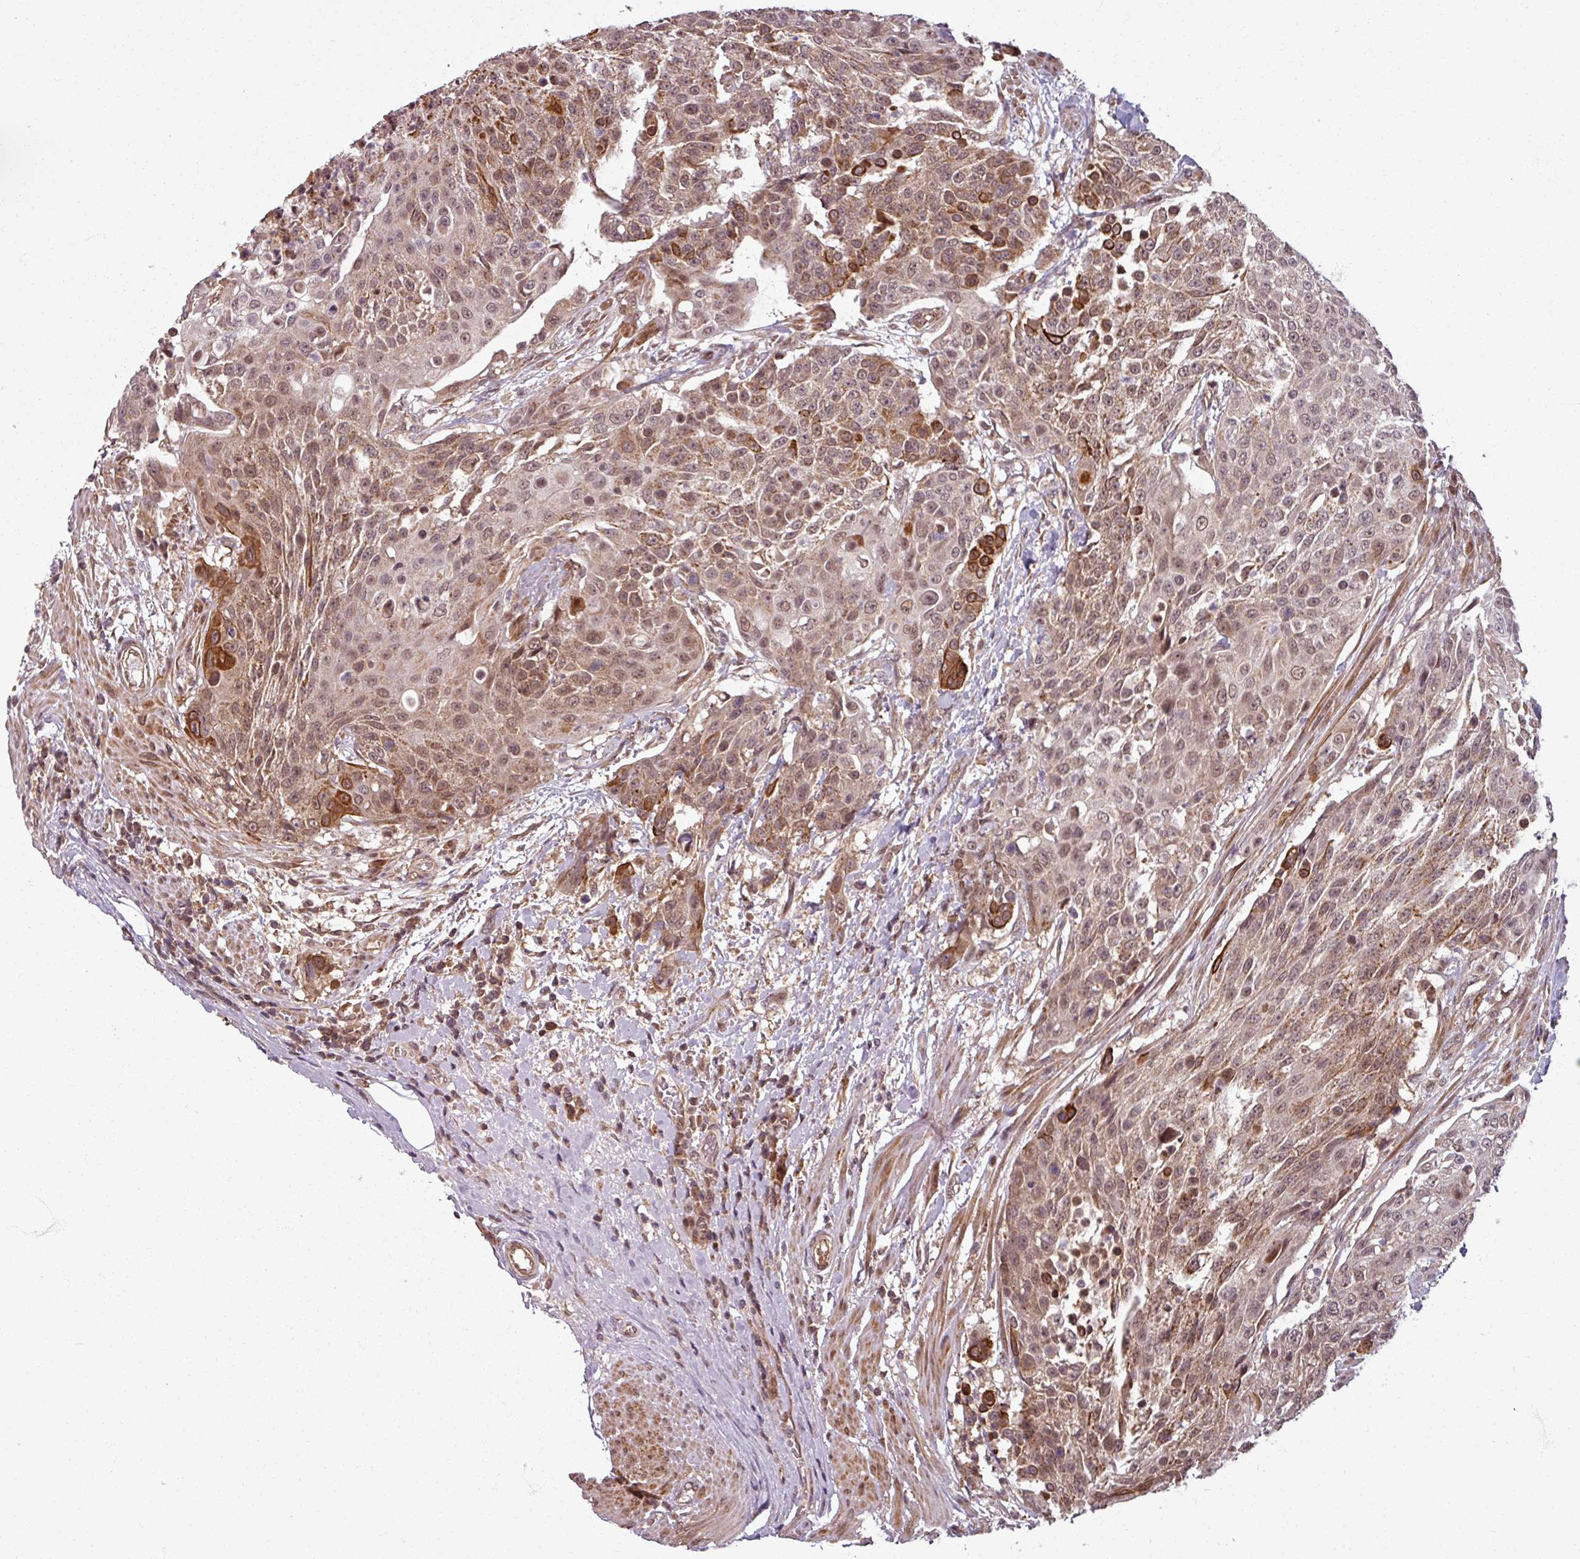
{"staining": {"intensity": "moderate", "quantity": ">75%", "location": "nuclear"}, "tissue": "urothelial cancer", "cell_type": "Tumor cells", "image_type": "cancer", "snomed": [{"axis": "morphology", "description": "Urothelial carcinoma, High grade"}, {"axis": "topography", "description": "Urinary bladder"}], "caption": "This is an image of immunohistochemistry (IHC) staining of urothelial cancer, which shows moderate expression in the nuclear of tumor cells.", "gene": "SWI5", "patient": {"sex": "female", "age": 63}}